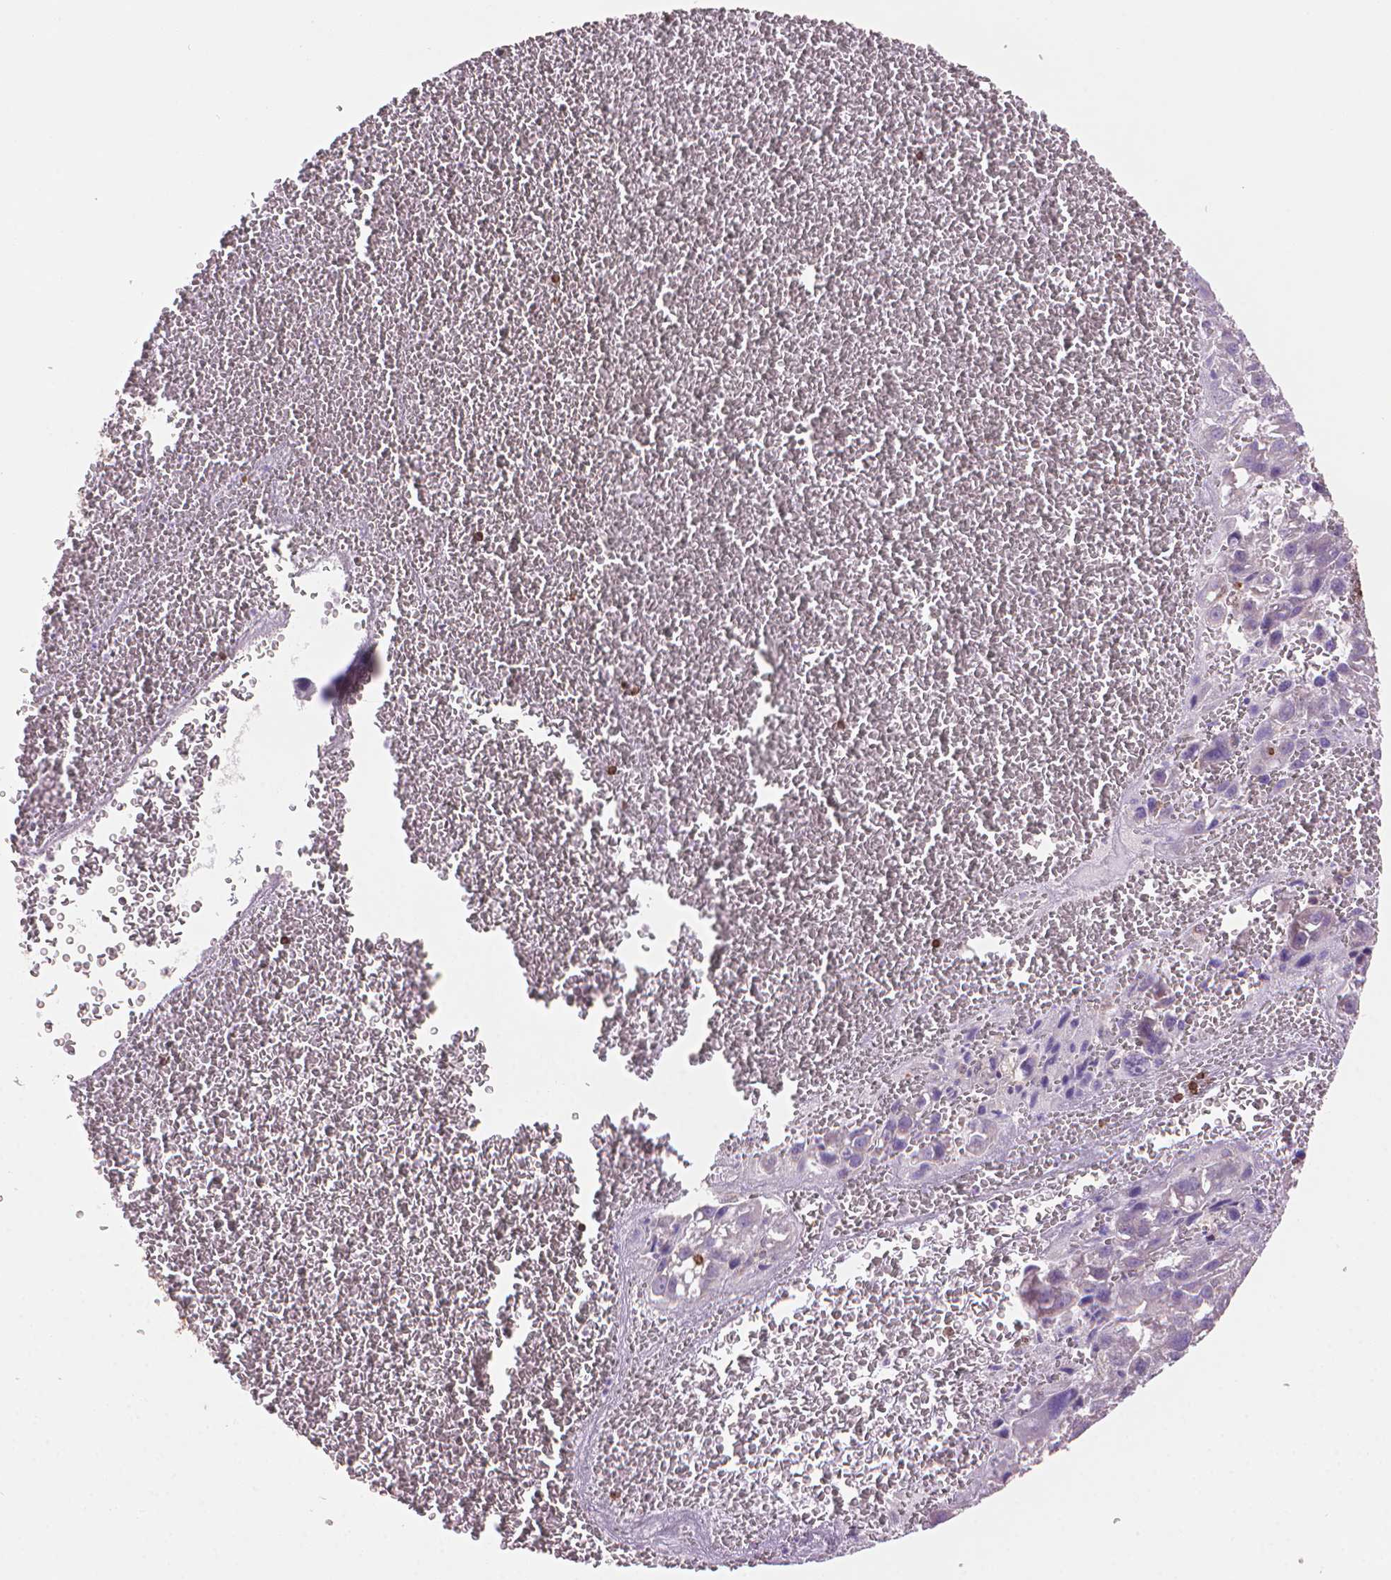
{"staining": {"intensity": "negative", "quantity": "none", "location": "none"}, "tissue": "liver cancer", "cell_type": "Tumor cells", "image_type": "cancer", "snomed": [{"axis": "morphology", "description": "Carcinoma, Hepatocellular, NOS"}, {"axis": "topography", "description": "Liver"}], "caption": "IHC photomicrograph of neoplastic tissue: human liver cancer stained with DAB shows no significant protein positivity in tumor cells.", "gene": "BCL2", "patient": {"sex": "female", "age": 70}}